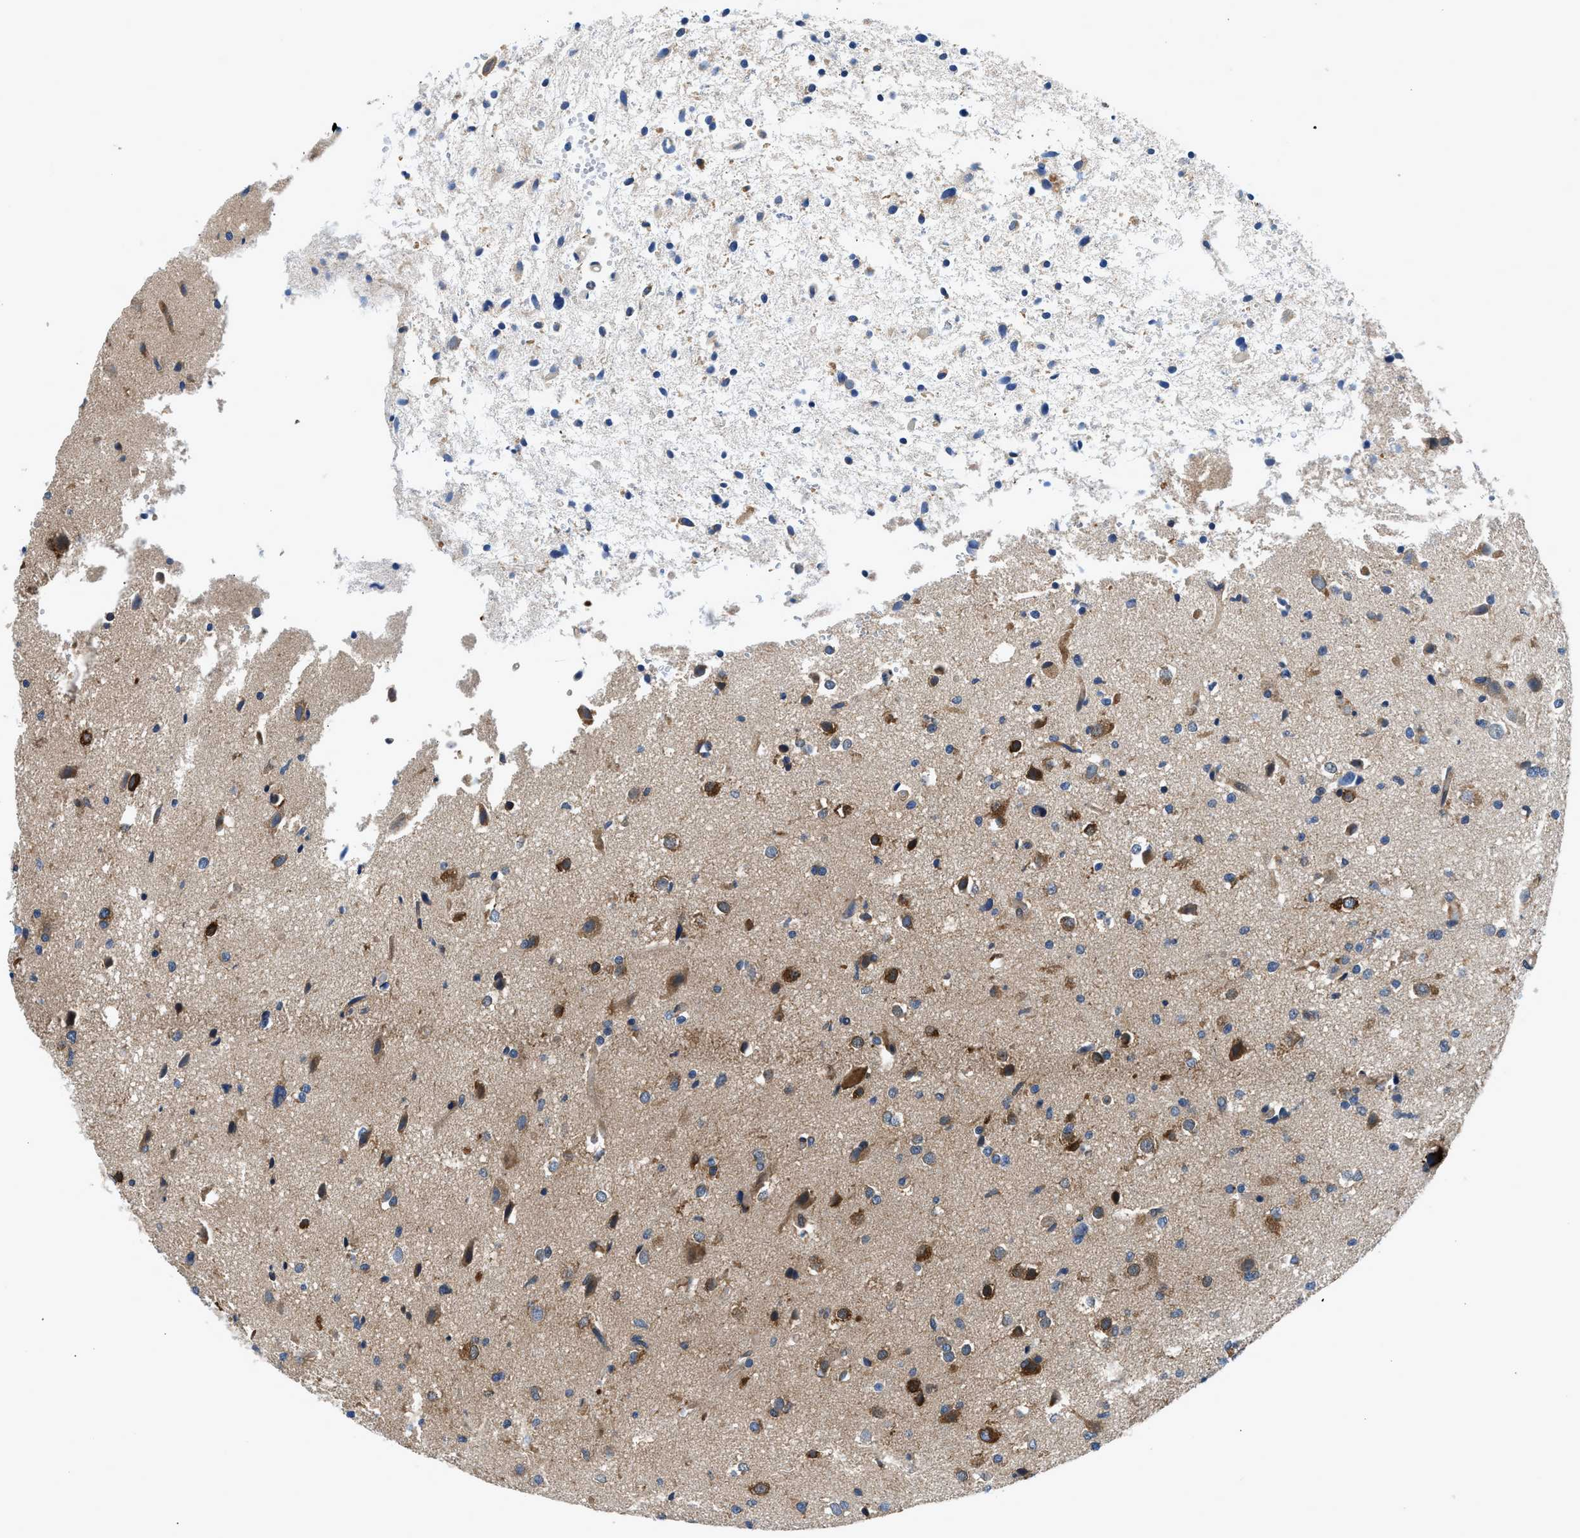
{"staining": {"intensity": "strong", "quantity": "25%-75%", "location": "cytoplasmic/membranous"}, "tissue": "glioma", "cell_type": "Tumor cells", "image_type": "cancer", "snomed": [{"axis": "morphology", "description": "Glioma, malignant, High grade"}, {"axis": "topography", "description": "Brain"}], "caption": "Immunohistochemistry (IHC) of human glioma shows high levels of strong cytoplasmic/membranous expression in approximately 25%-75% of tumor cells.", "gene": "LPIN2", "patient": {"sex": "male", "age": 33}}